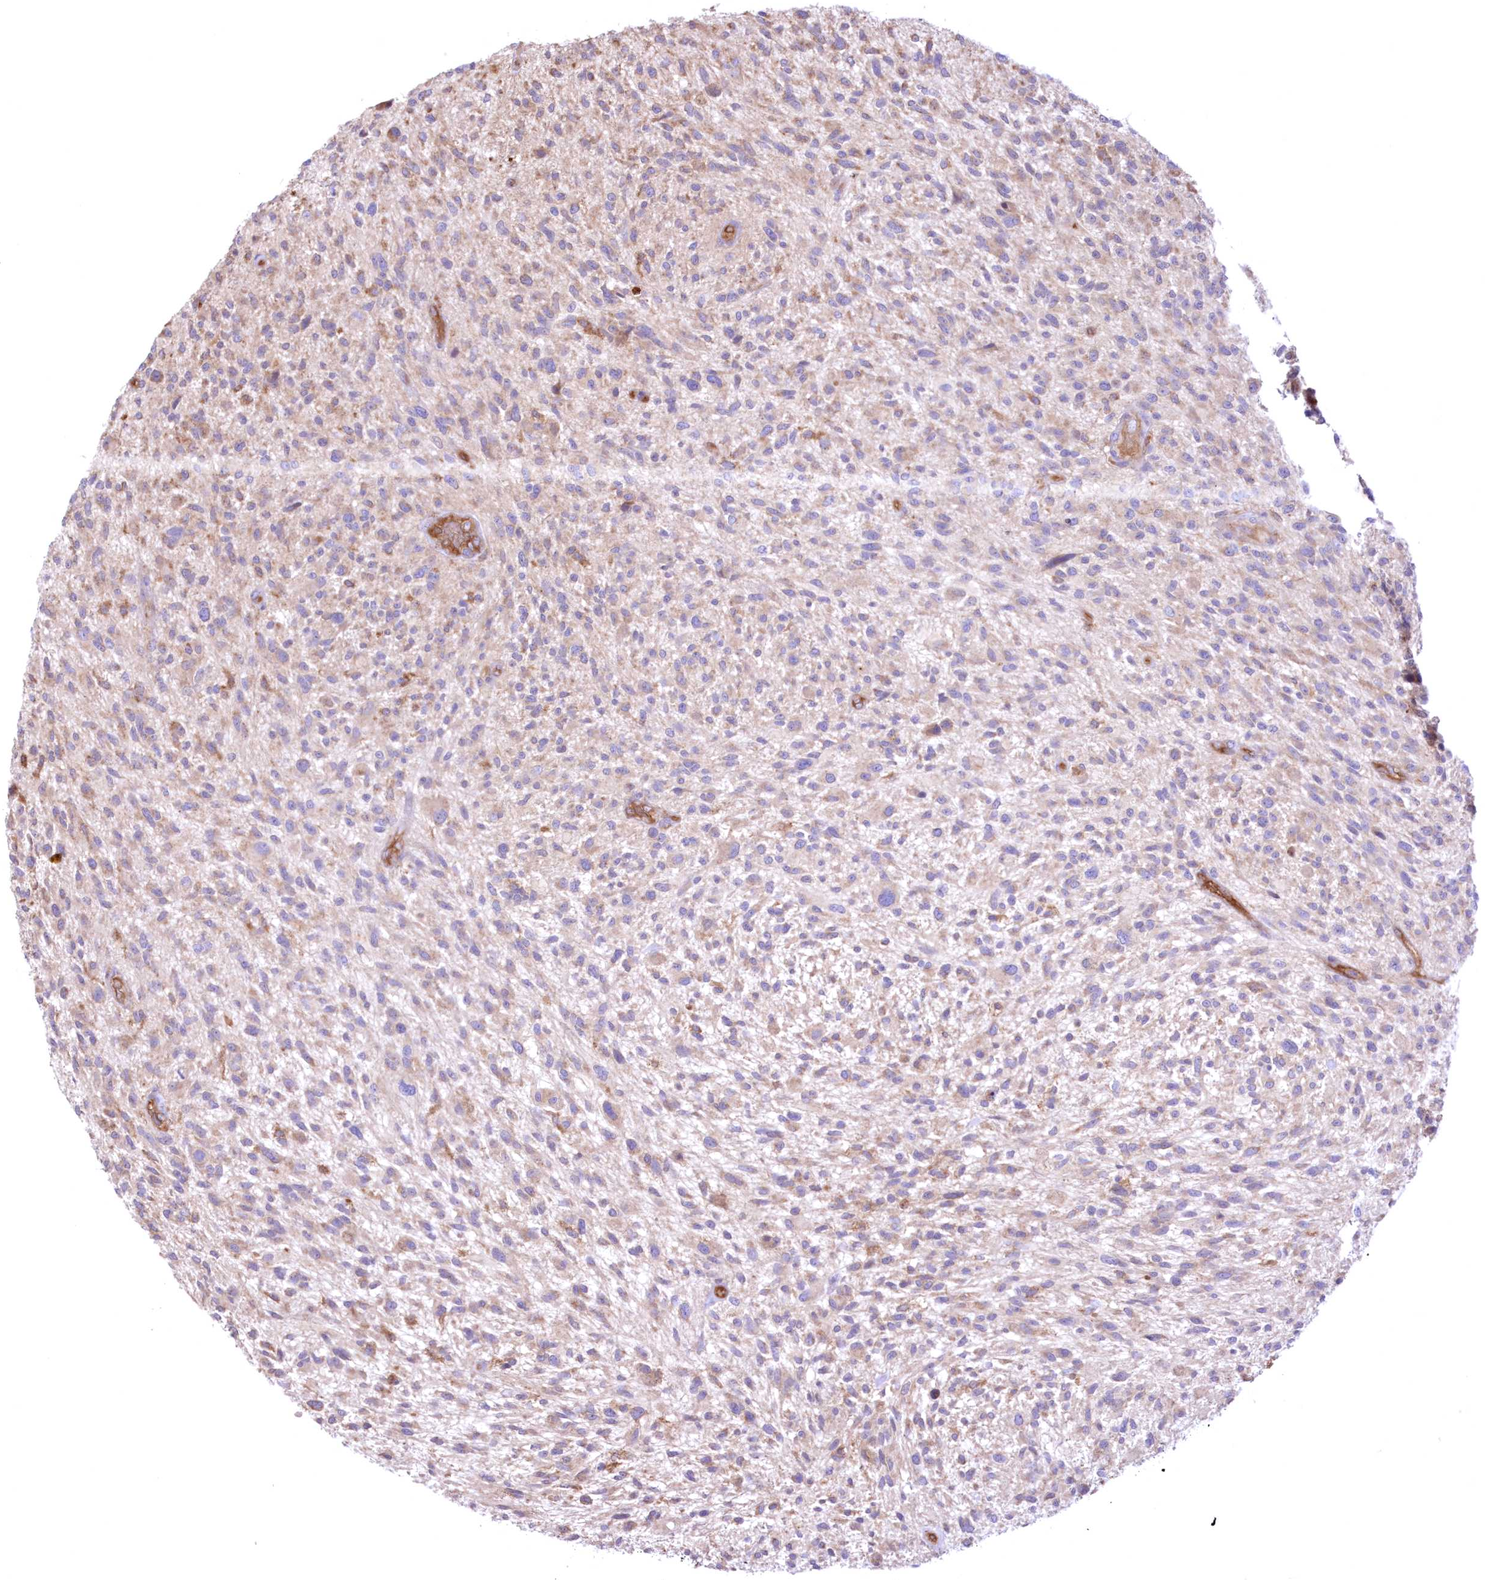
{"staining": {"intensity": "negative", "quantity": "none", "location": "none"}, "tissue": "glioma", "cell_type": "Tumor cells", "image_type": "cancer", "snomed": [{"axis": "morphology", "description": "Glioma, malignant, High grade"}, {"axis": "topography", "description": "Brain"}], "caption": "High-grade glioma (malignant) was stained to show a protein in brown. There is no significant positivity in tumor cells.", "gene": "FCHO2", "patient": {"sex": "male", "age": 47}}